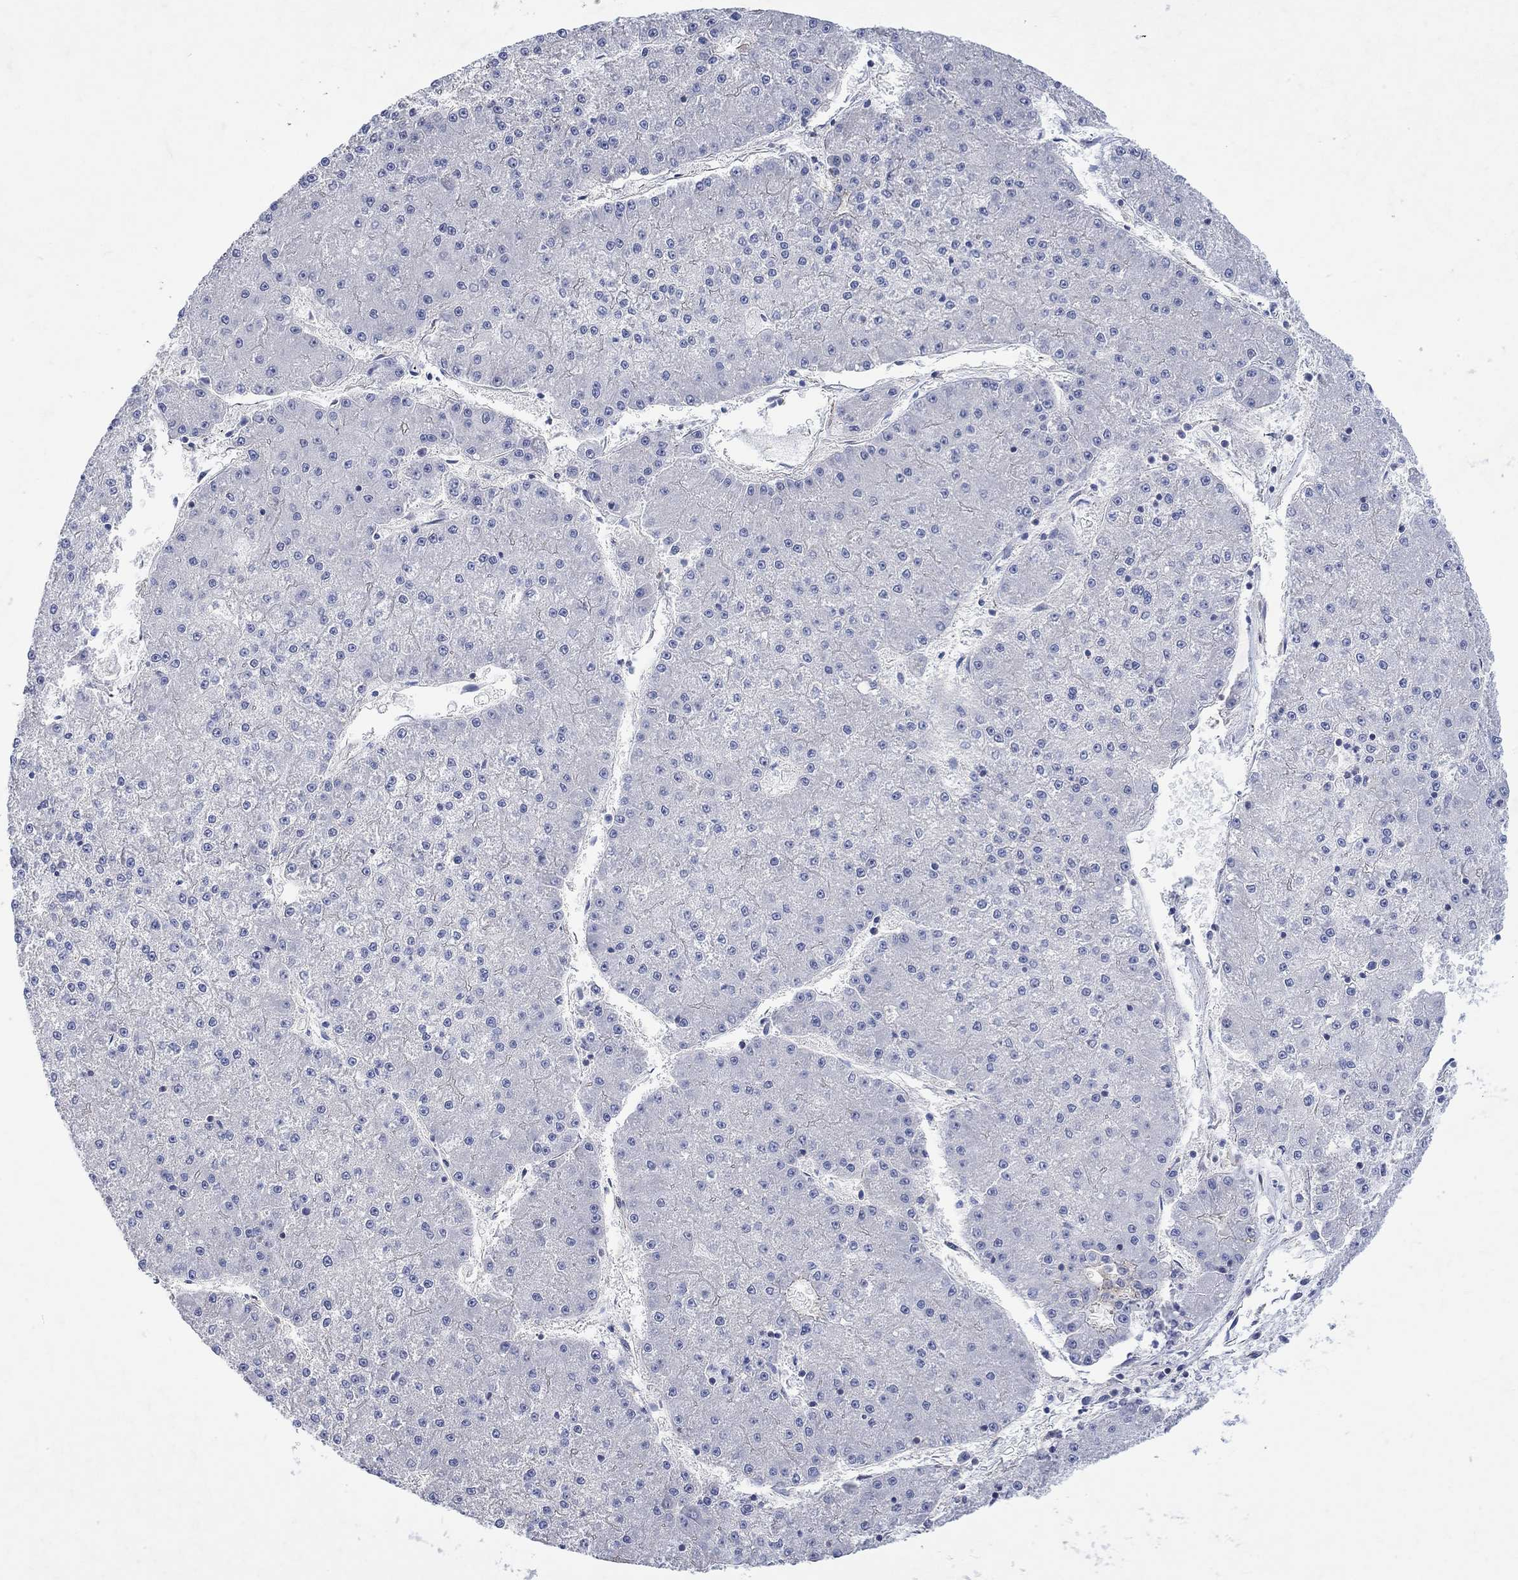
{"staining": {"intensity": "negative", "quantity": "none", "location": "none"}, "tissue": "liver cancer", "cell_type": "Tumor cells", "image_type": "cancer", "snomed": [{"axis": "morphology", "description": "Carcinoma, Hepatocellular, NOS"}, {"axis": "topography", "description": "Liver"}], "caption": "Photomicrograph shows no protein expression in tumor cells of liver cancer tissue.", "gene": "AGRP", "patient": {"sex": "male", "age": 73}}